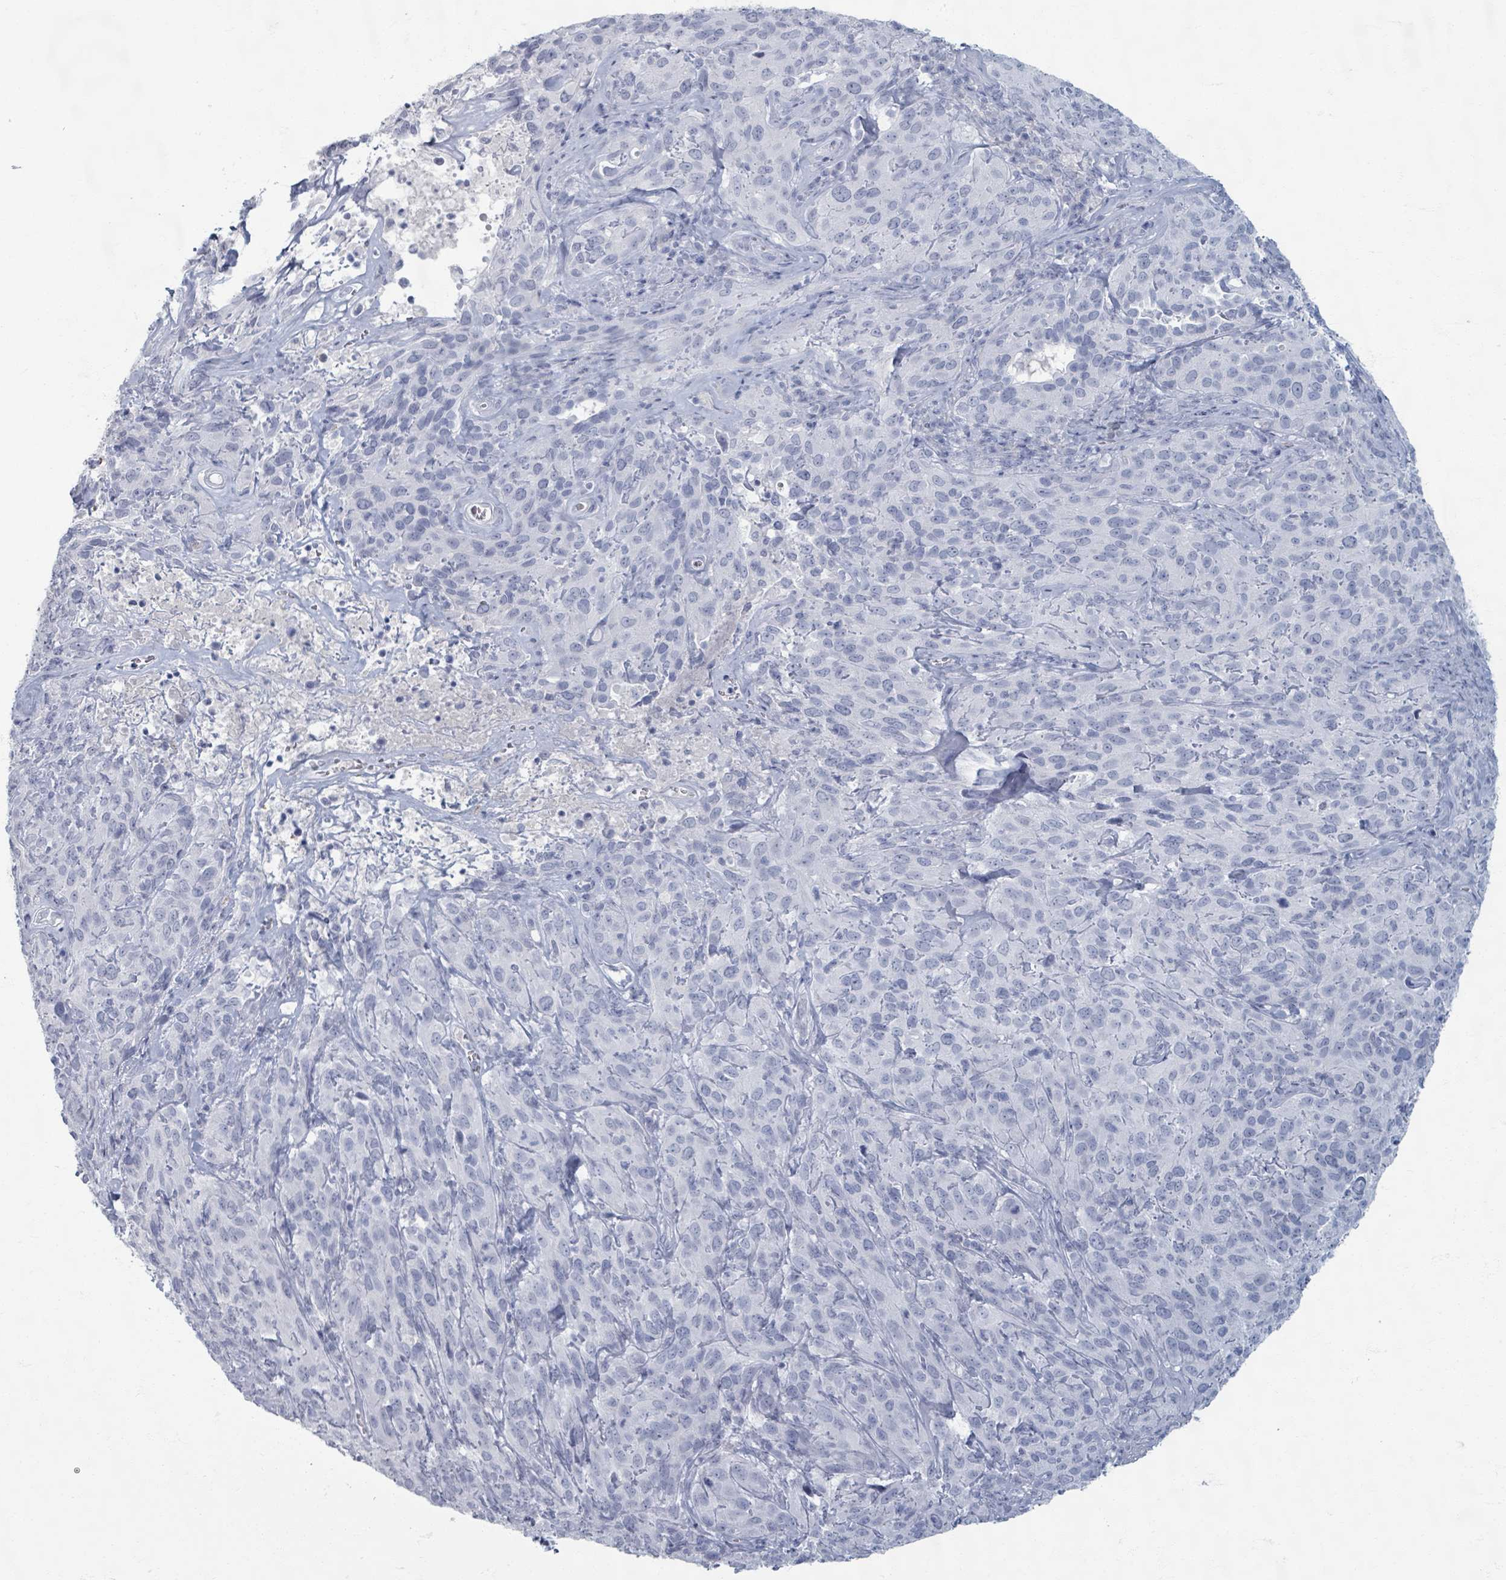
{"staining": {"intensity": "negative", "quantity": "none", "location": "none"}, "tissue": "cervical cancer", "cell_type": "Tumor cells", "image_type": "cancer", "snomed": [{"axis": "morphology", "description": "Squamous cell carcinoma, NOS"}, {"axis": "topography", "description": "Cervix"}], "caption": "Histopathology image shows no significant protein positivity in tumor cells of cervical cancer.", "gene": "TAS2R1", "patient": {"sex": "female", "age": 51}}